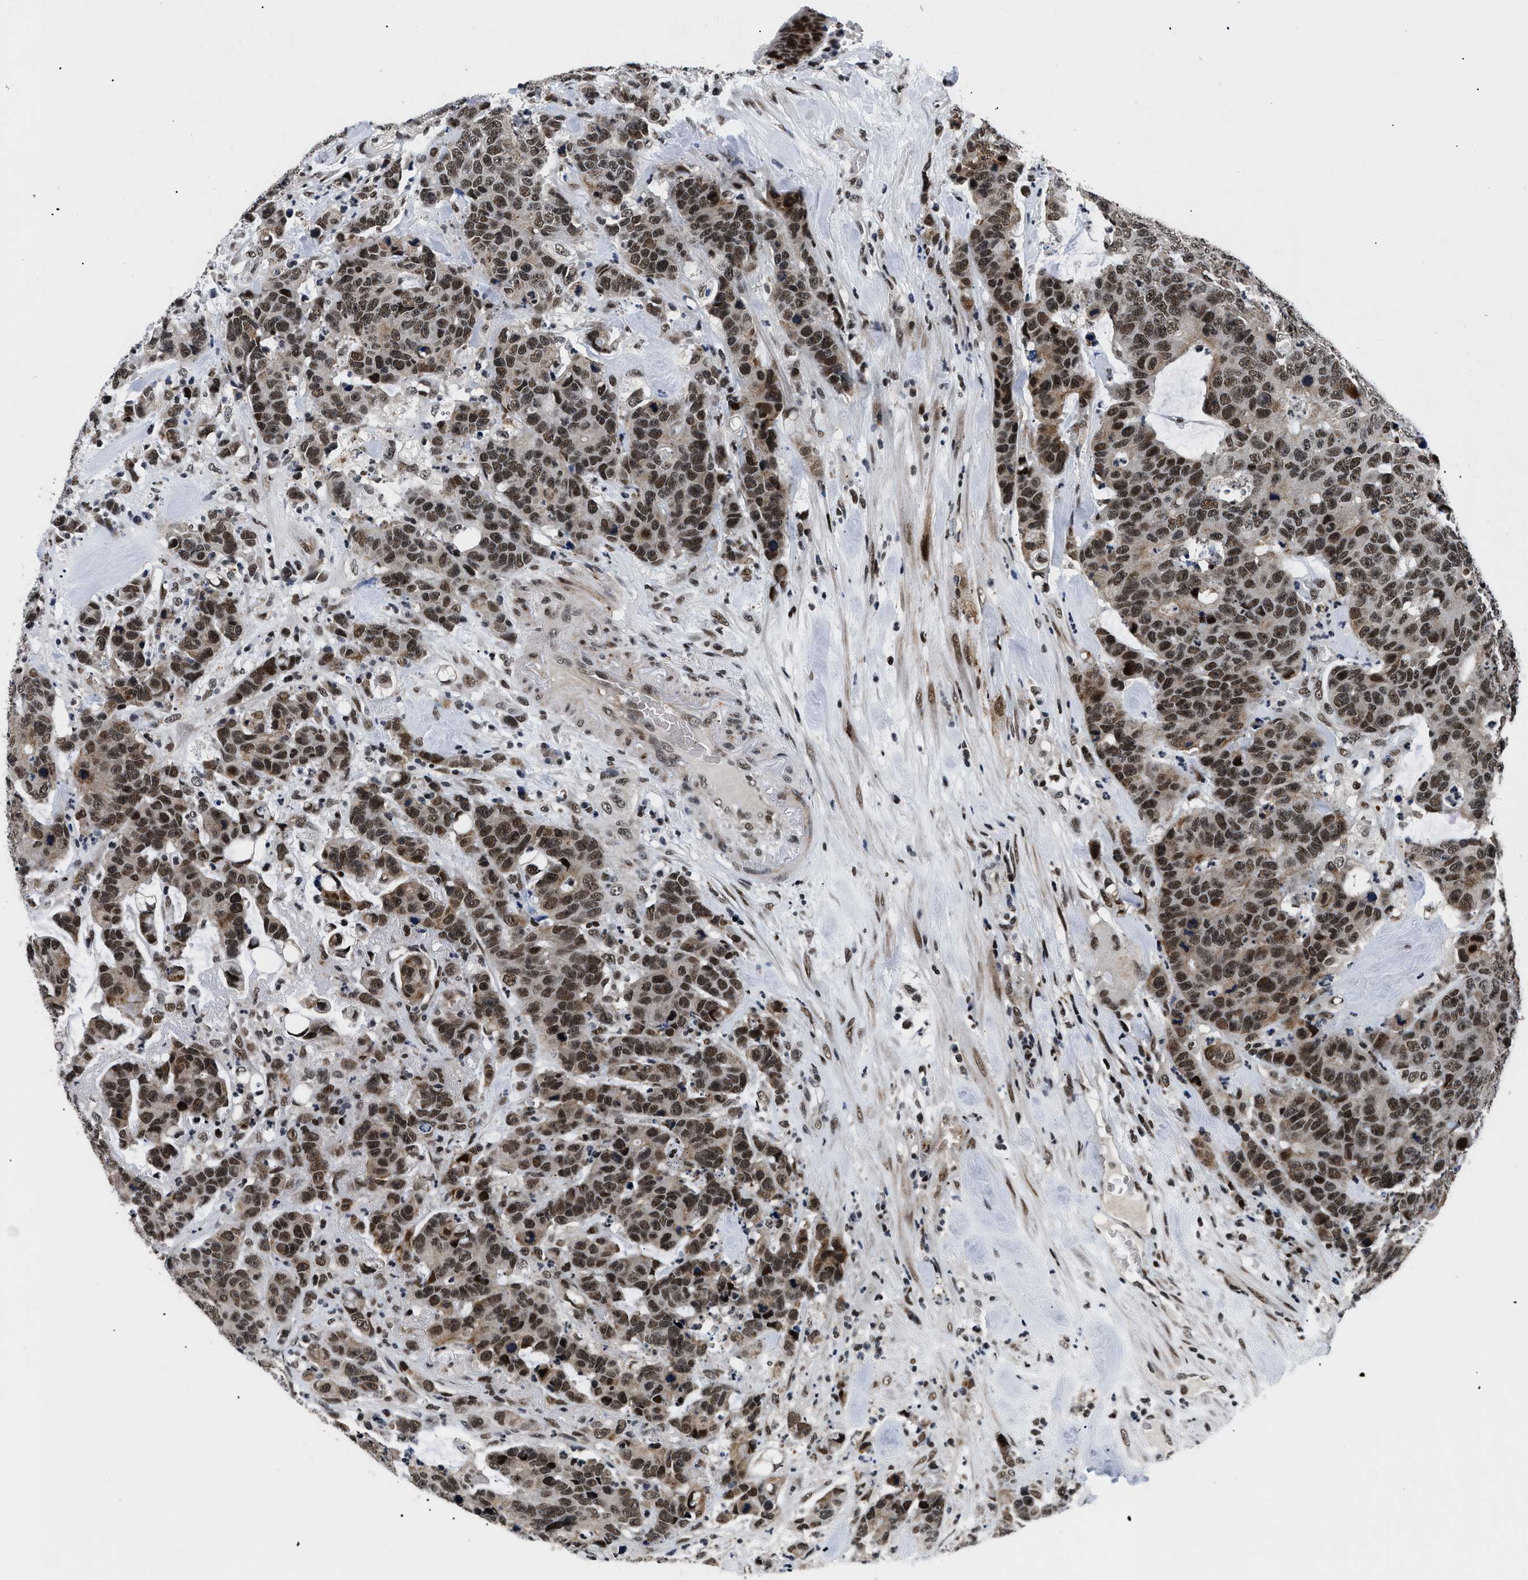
{"staining": {"intensity": "strong", "quantity": ">75%", "location": "nuclear"}, "tissue": "colorectal cancer", "cell_type": "Tumor cells", "image_type": "cancer", "snomed": [{"axis": "morphology", "description": "Adenocarcinoma, NOS"}, {"axis": "topography", "description": "Colon"}], "caption": "Tumor cells display strong nuclear expression in approximately >75% of cells in colorectal cancer (adenocarcinoma).", "gene": "SMARCB1", "patient": {"sex": "female", "age": 86}}